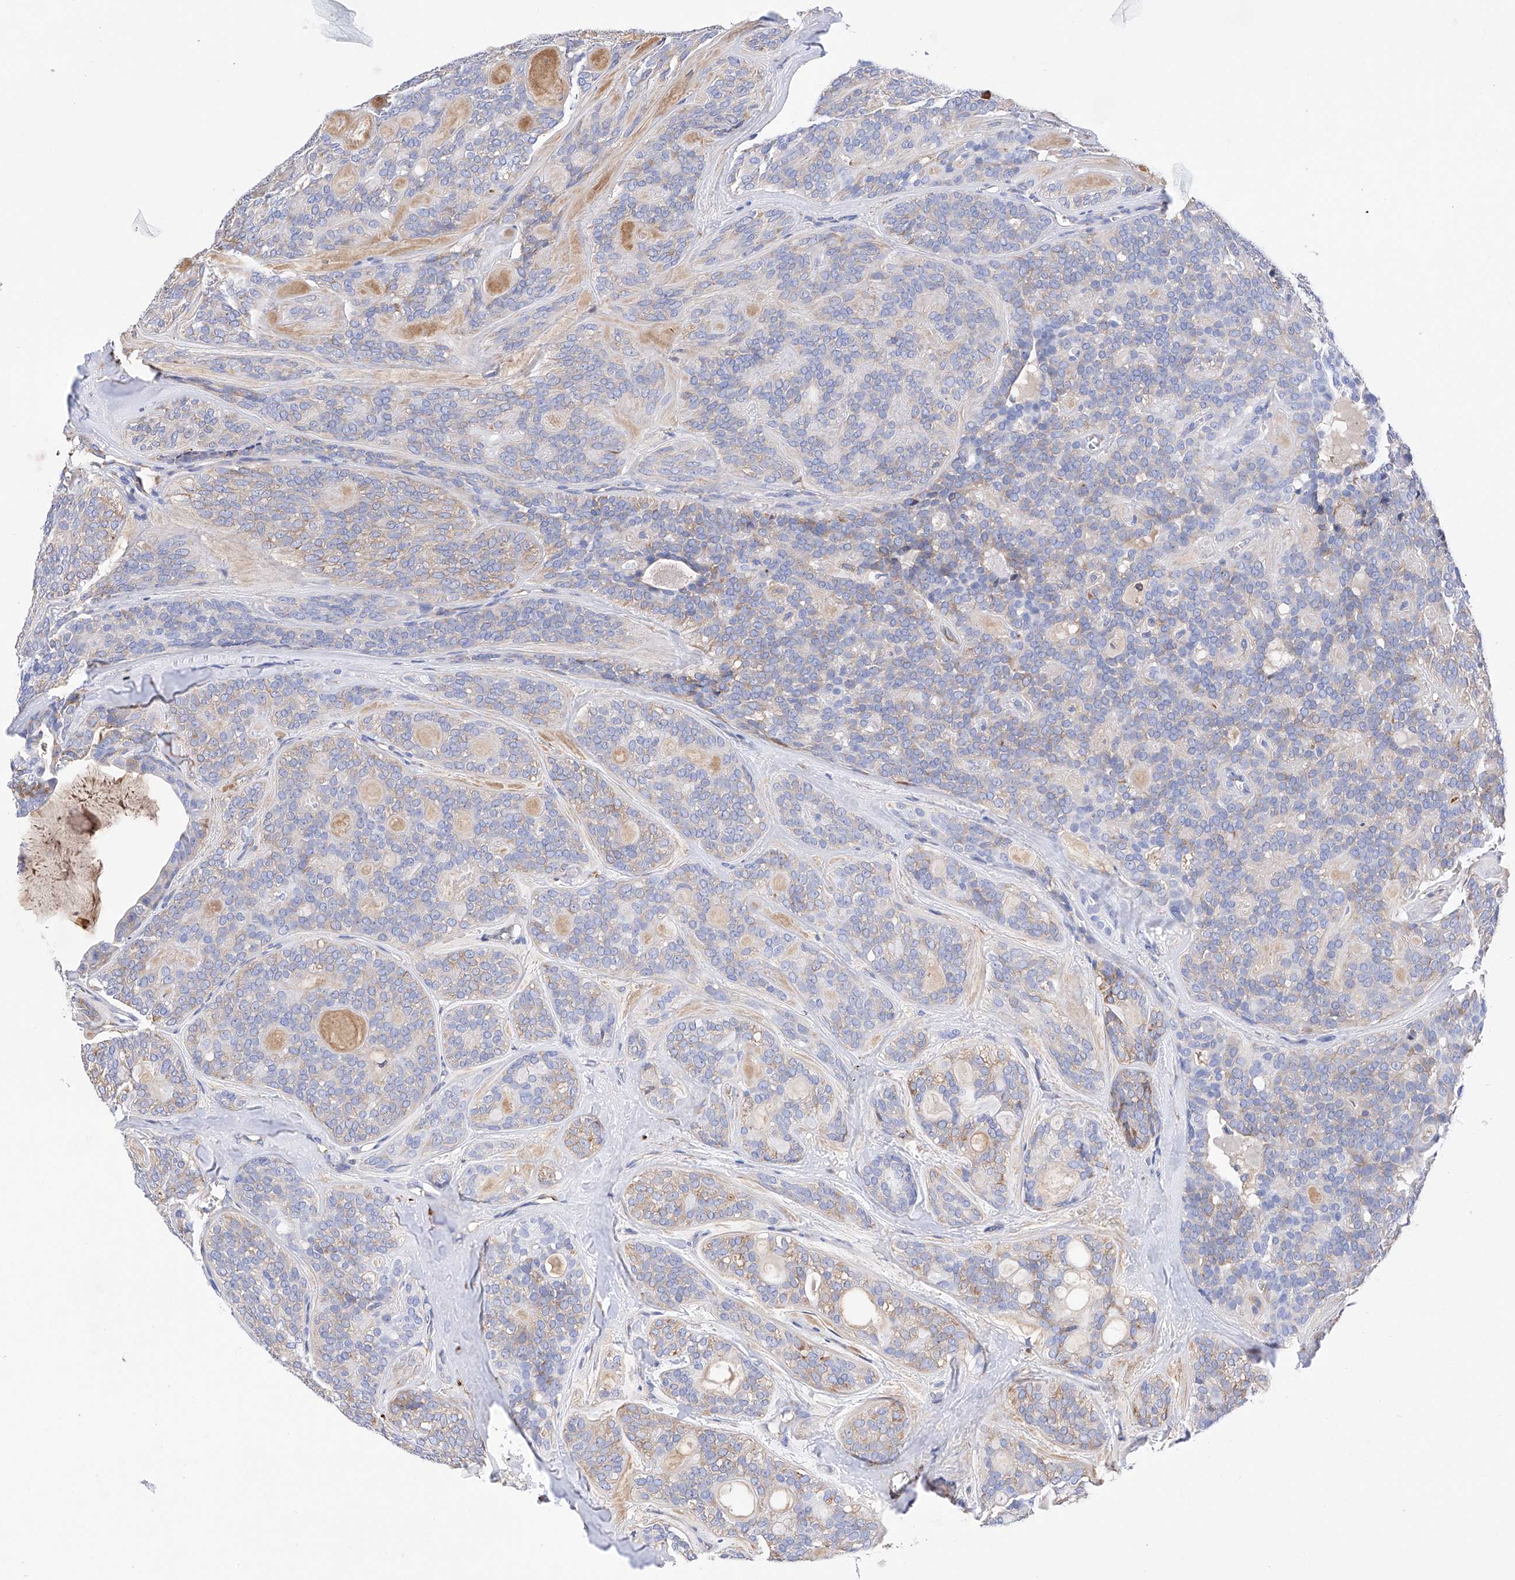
{"staining": {"intensity": "weak", "quantity": "<25%", "location": "cytoplasmic/membranous"}, "tissue": "head and neck cancer", "cell_type": "Tumor cells", "image_type": "cancer", "snomed": [{"axis": "morphology", "description": "Adenocarcinoma, NOS"}, {"axis": "topography", "description": "Head-Neck"}], "caption": "Immunohistochemical staining of head and neck cancer (adenocarcinoma) reveals no significant staining in tumor cells.", "gene": "PDIA5", "patient": {"sex": "male", "age": 66}}